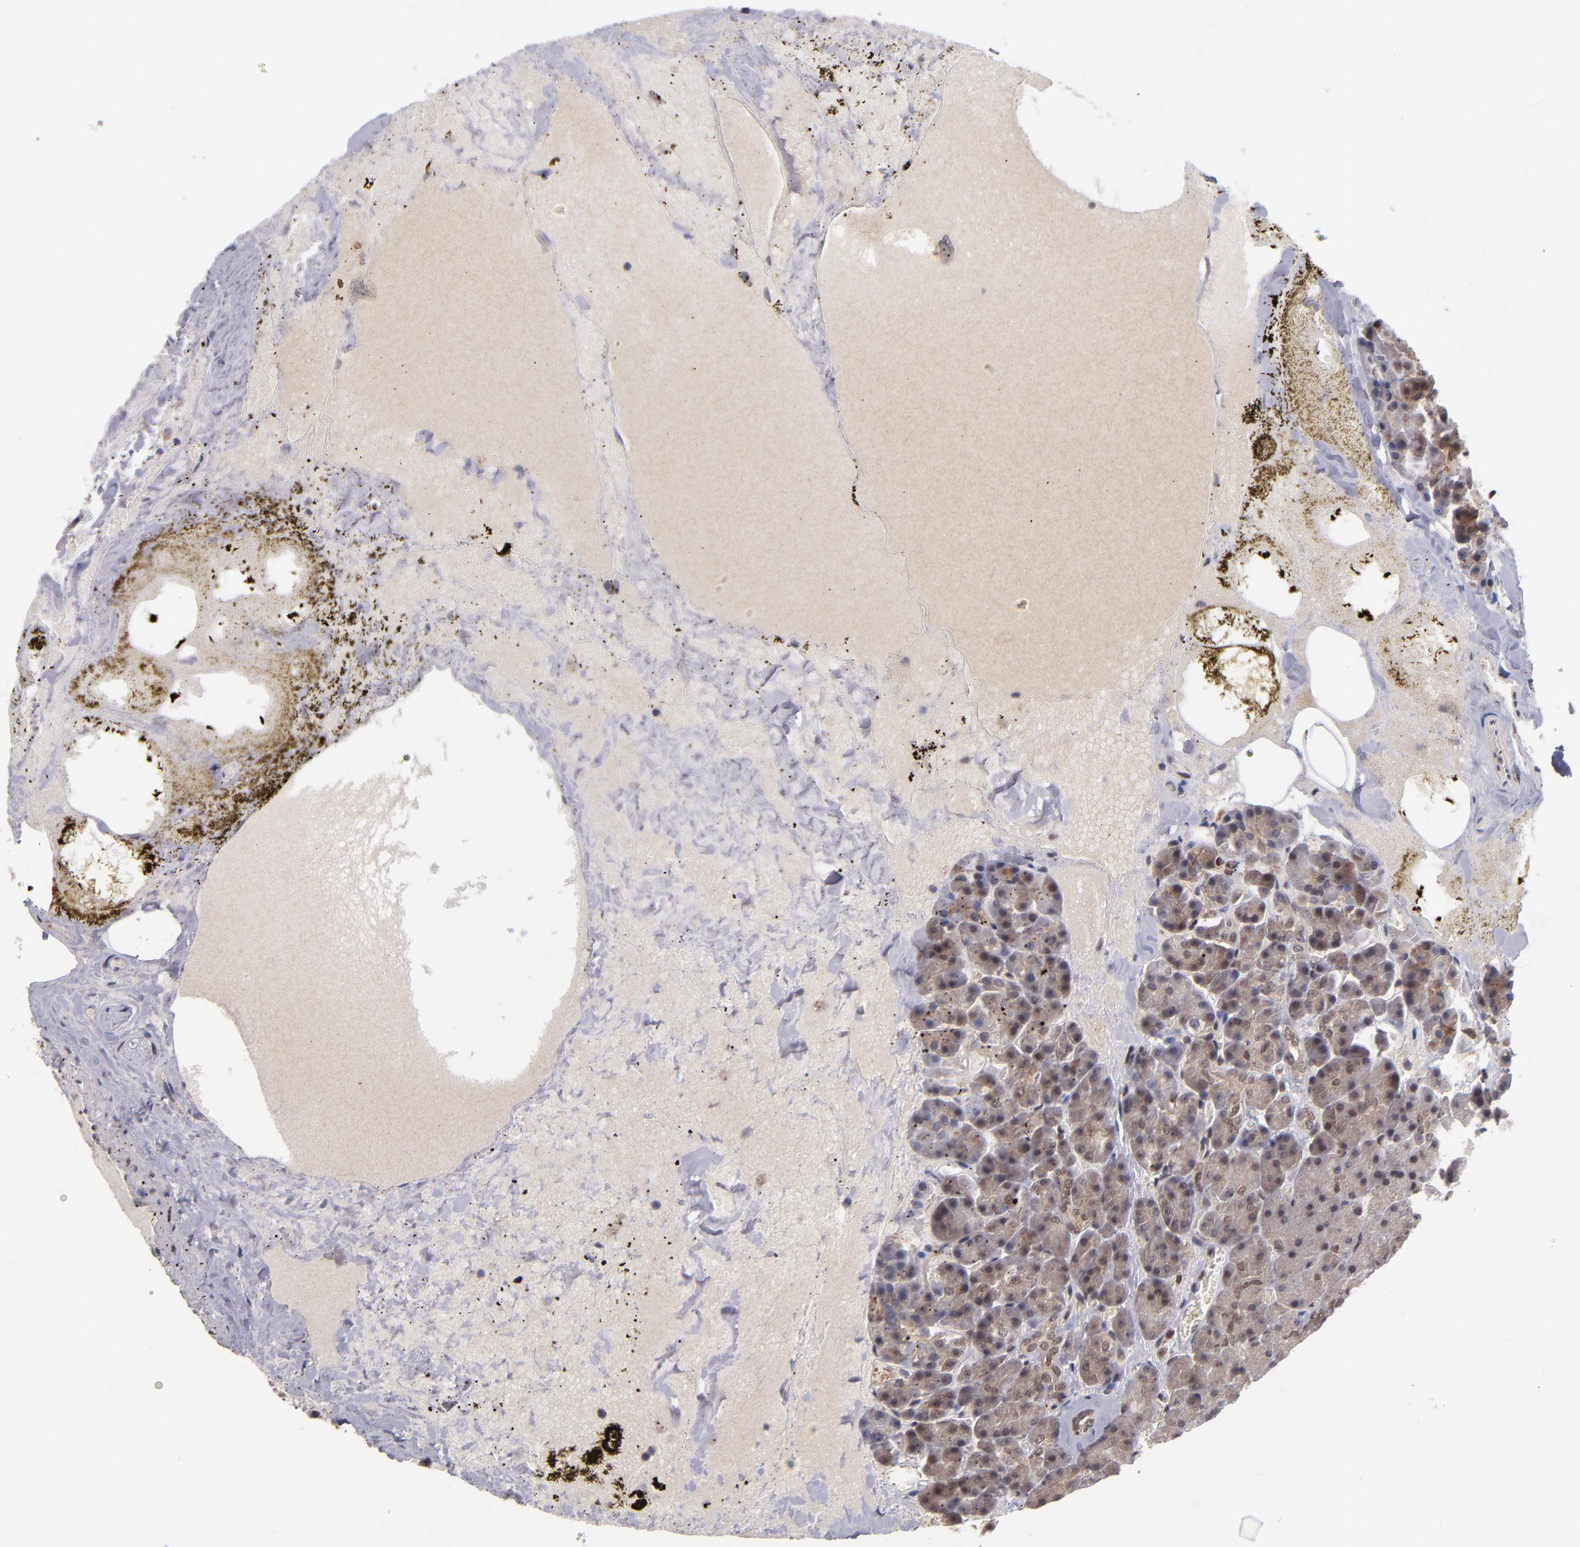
{"staining": {"intensity": "moderate", "quantity": "25%-75%", "location": "cytoplasmic/membranous,nuclear"}, "tissue": "pancreas", "cell_type": "Exocrine glandular cells", "image_type": "normal", "snomed": [{"axis": "morphology", "description": "Normal tissue, NOS"}, {"axis": "topography", "description": "Pancreas"}], "caption": "Protein staining by immunohistochemistry exhibits moderate cytoplasmic/membranous,nuclear staining in about 25%-75% of exocrine glandular cells in unremarkable pancreas. The staining is performed using DAB (3,3'-diaminobenzidine) brown chromogen to label protein expression. The nuclei are counter-stained blue using hematoxylin.", "gene": "EP300", "patient": {"sex": "female", "age": 35}}